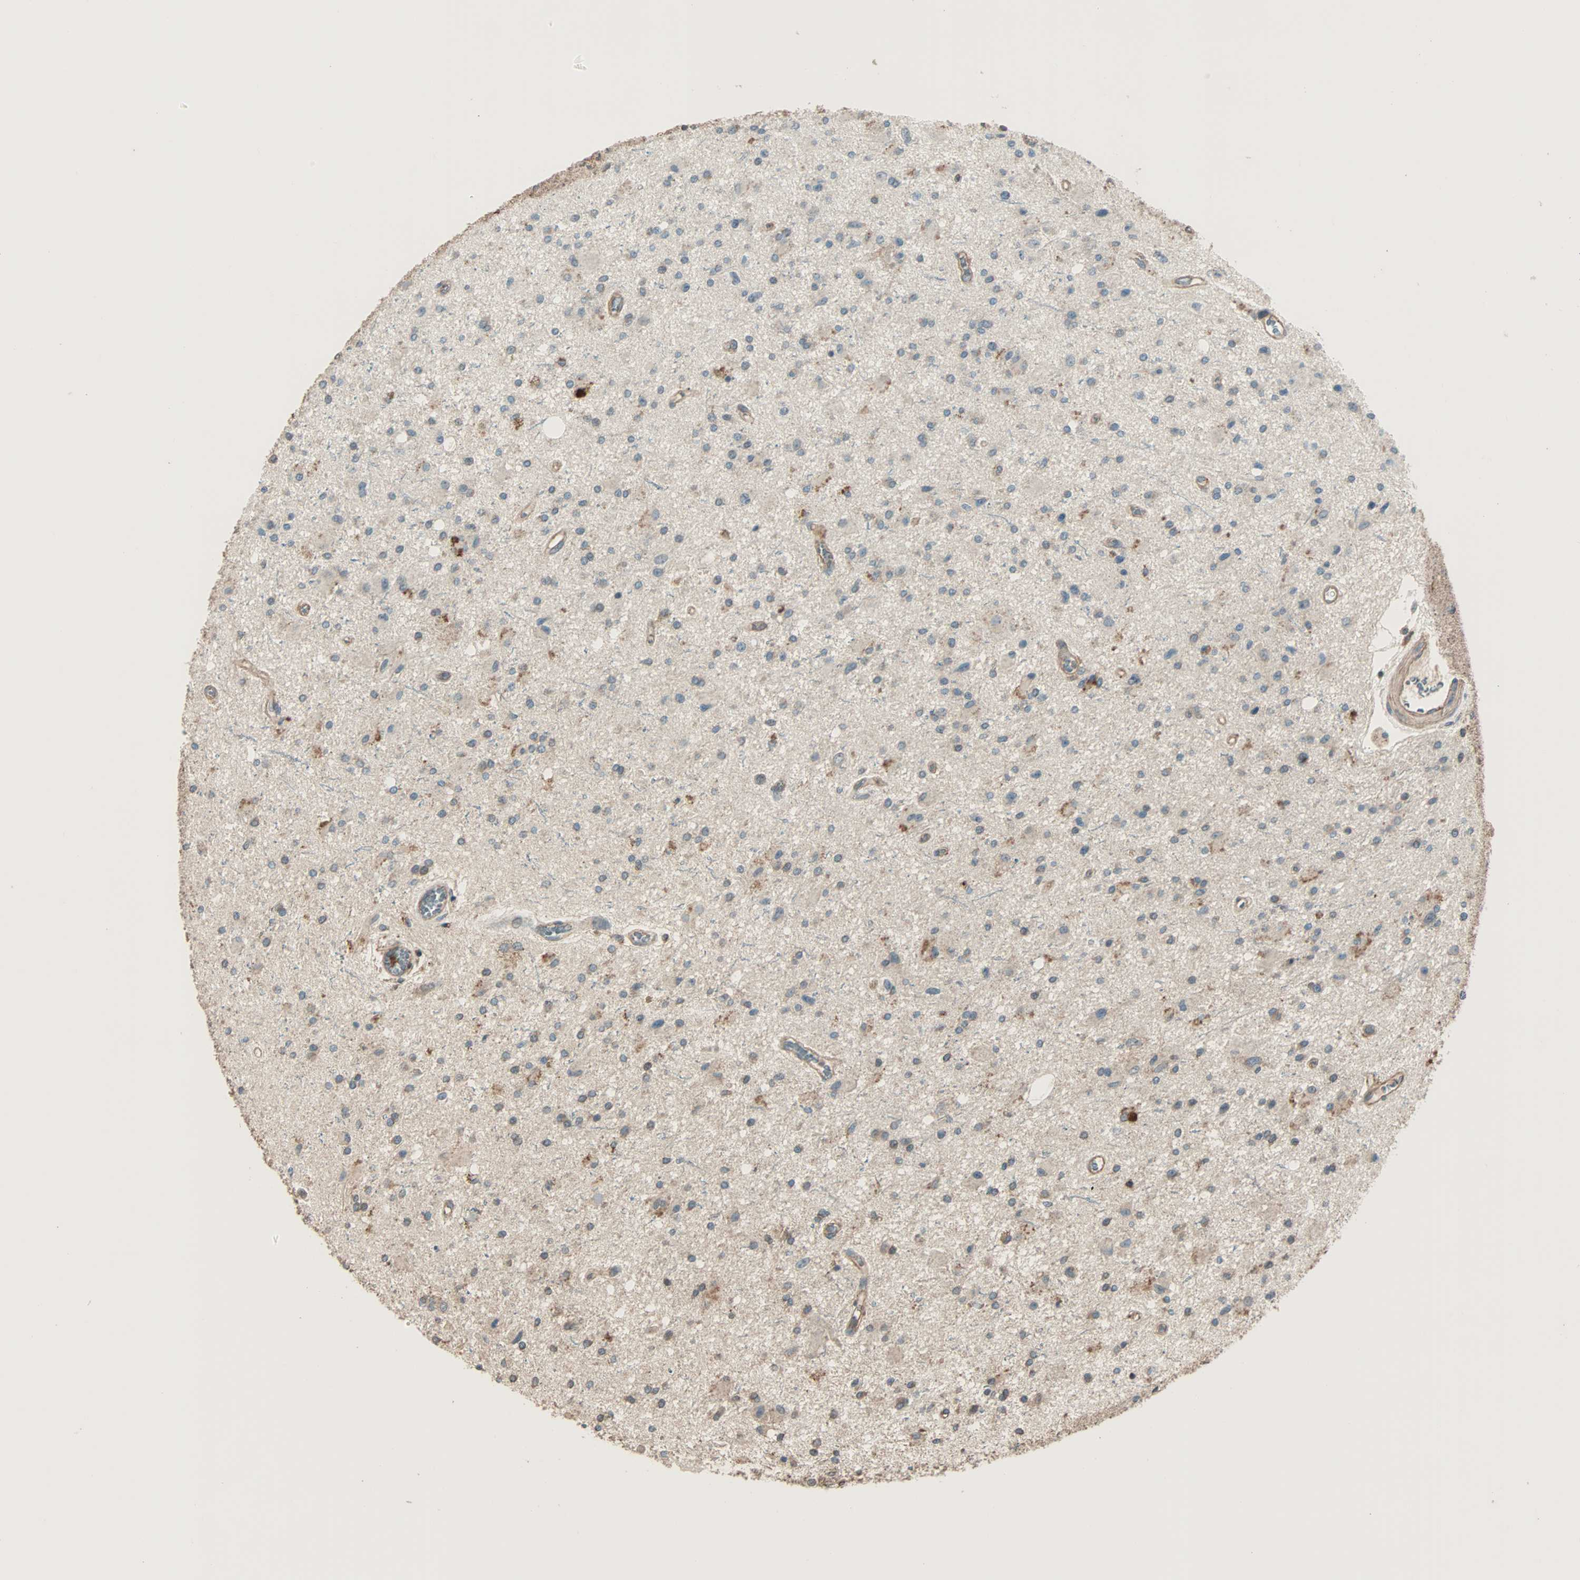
{"staining": {"intensity": "weak", "quantity": "<25%", "location": "cytoplasmic/membranous"}, "tissue": "glioma", "cell_type": "Tumor cells", "image_type": "cancer", "snomed": [{"axis": "morphology", "description": "Glioma, malignant, Low grade"}, {"axis": "topography", "description": "Brain"}], "caption": "IHC of human low-grade glioma (malignant) displays no staining in tumor cells.", "gene": "MAP3K21", "patient": {"sex": "male", "age": 58}}